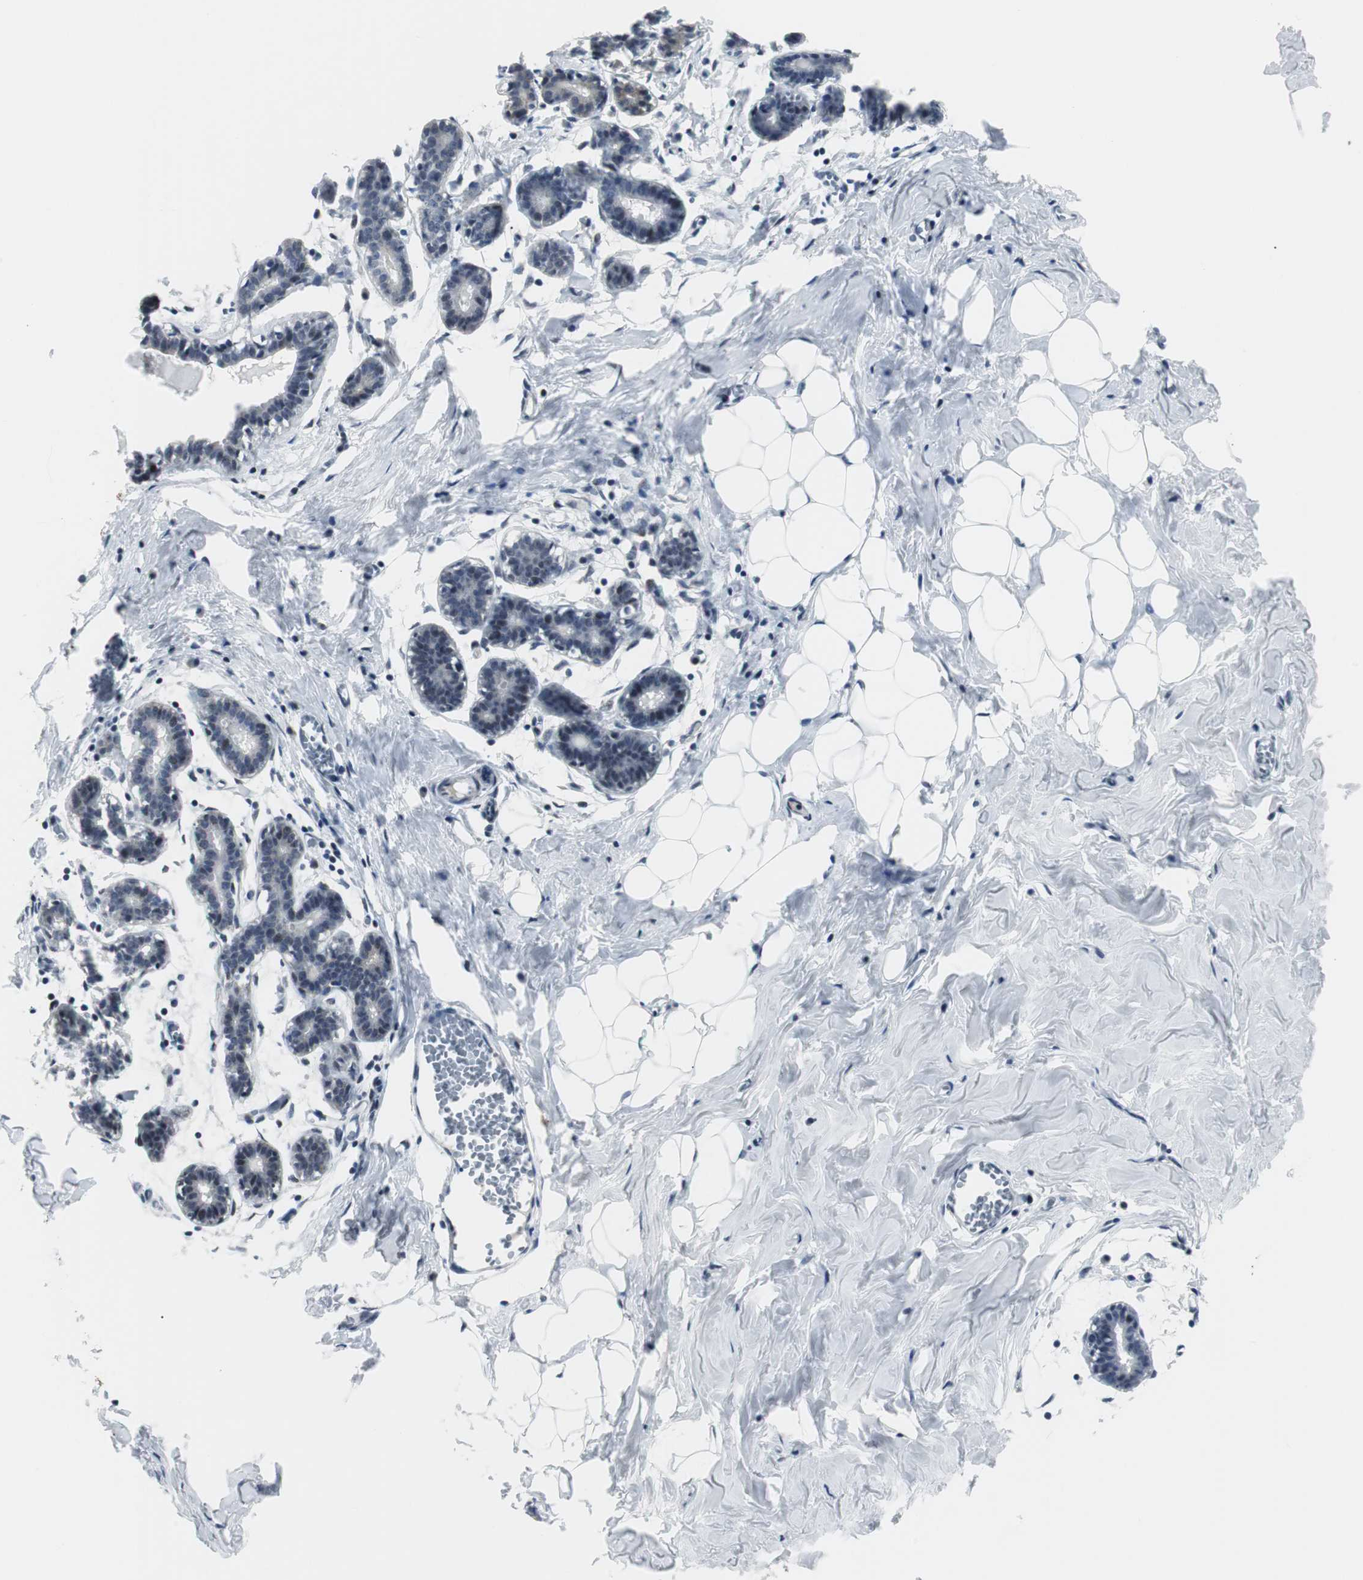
{"staining": {"intensity": "negative", "quantity": "none", "location": "none"}, "tissue": "breast", "cell_type": "Adipocytes", "image_type": "normal", "snomed": [{"axis": "morphology", "description": "Normal tissue, NOS"}, {"axis": "topography", "description": "Breast"}], "caption": "Immunohistochemistry micrograph of unremarkable breast stained for a protein (brown), which displays no expression in adipocytes.", "gene": "MTA1", "patient": {"sex": "female", "age": 27}}